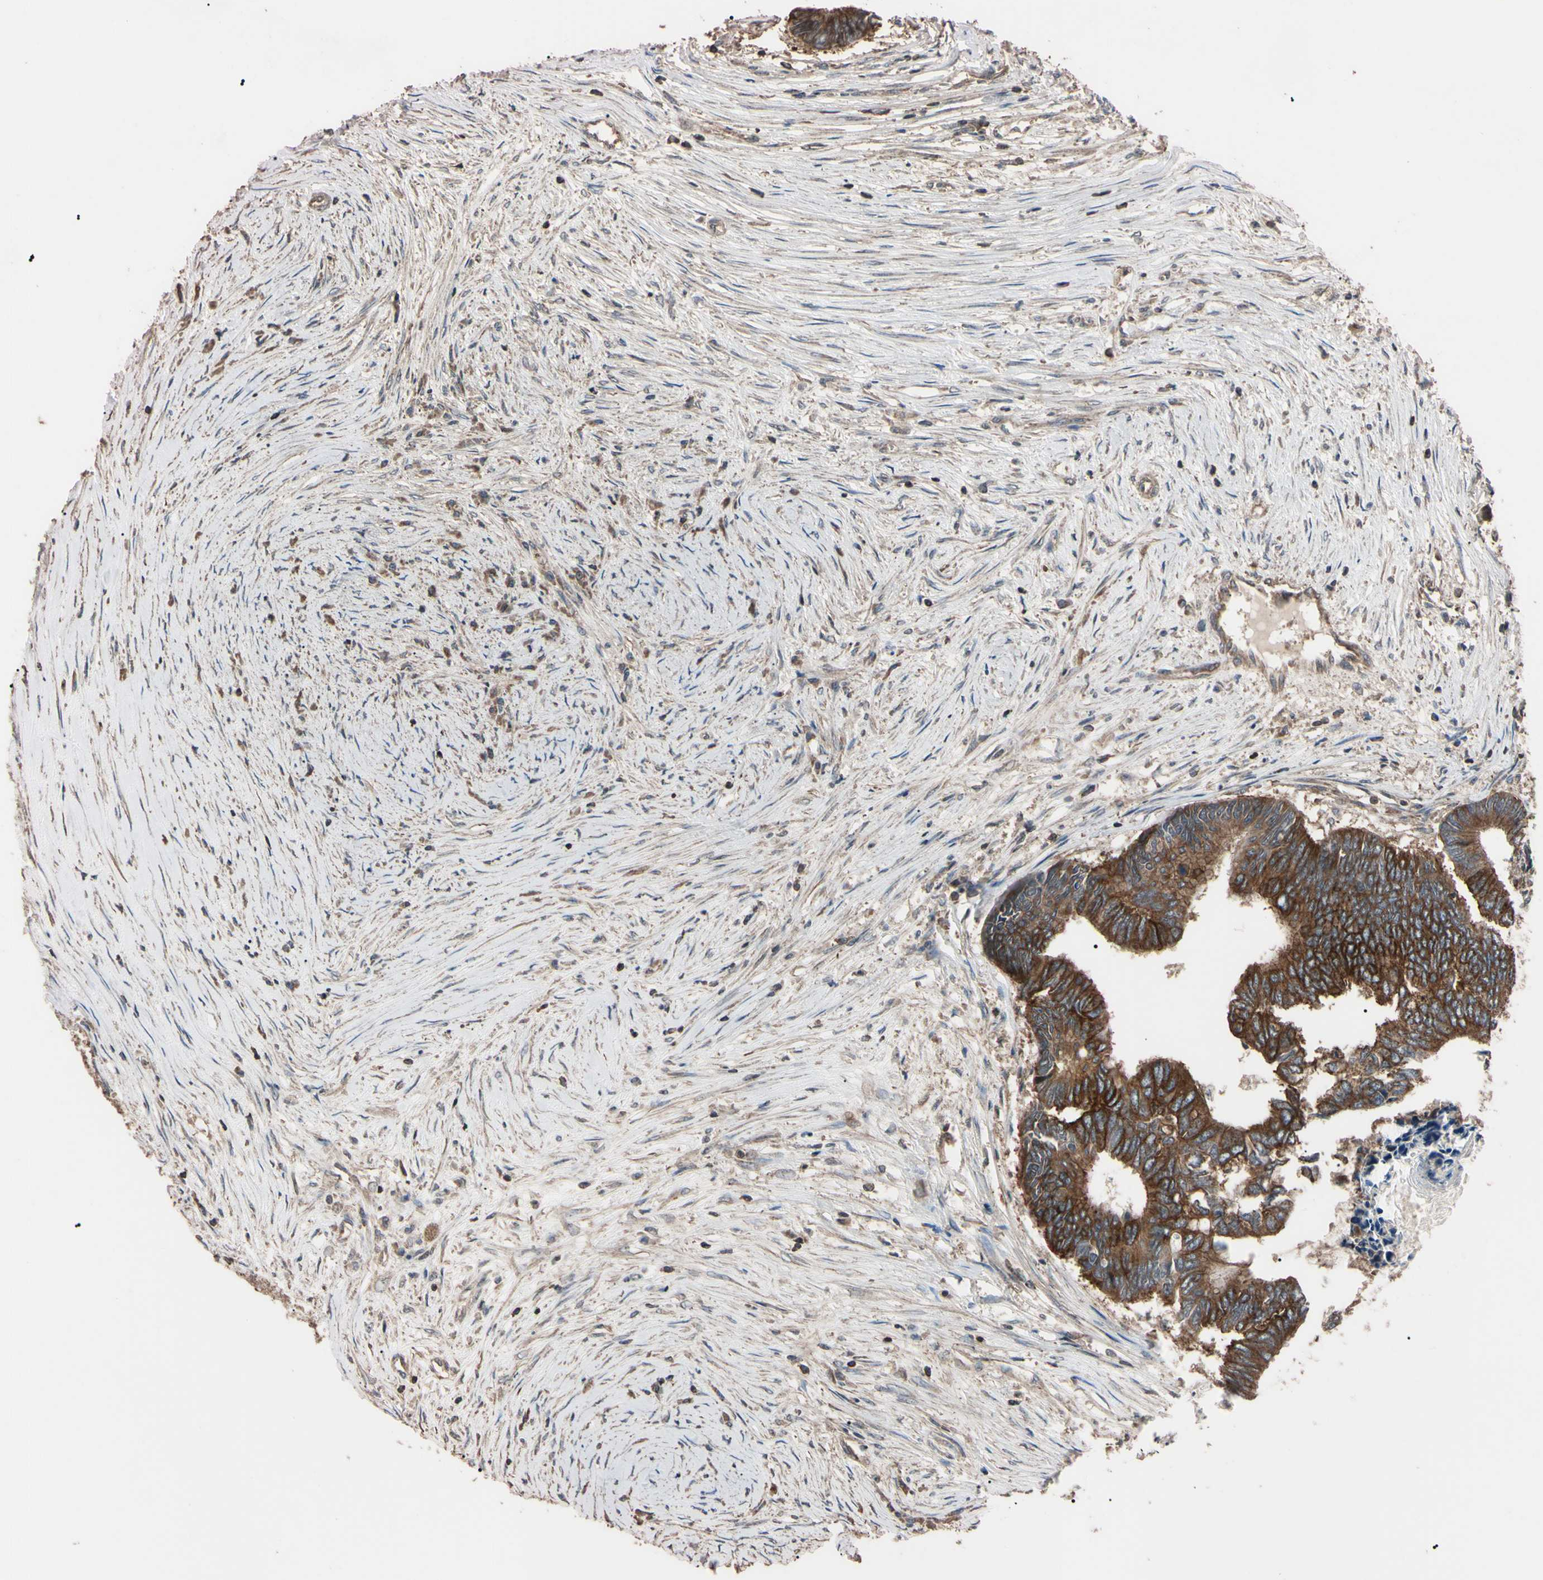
{"staining": {"intensity": "moderate", "quantity": ">75%", "location": "cytoplasmic/membranous"}, "tissue": "colorectal cancer", "cell_type": "Tumor cells", "image_type": "cancer", "snomed": [{"axis": "morphology", "description": "Adenocarcinoma, NOS"}, {"axis": "topography", "description": "Rectum"}], "caption": "Immunohistochemical staining of human adenocarcinoma (colorectal) shows medium levels of moderate cytoplasmic/membranous positivity in approximately >75% of tumor cells.", "gene": "TNFRSF1A", "patient": {"sex": "male", "age": 63}}